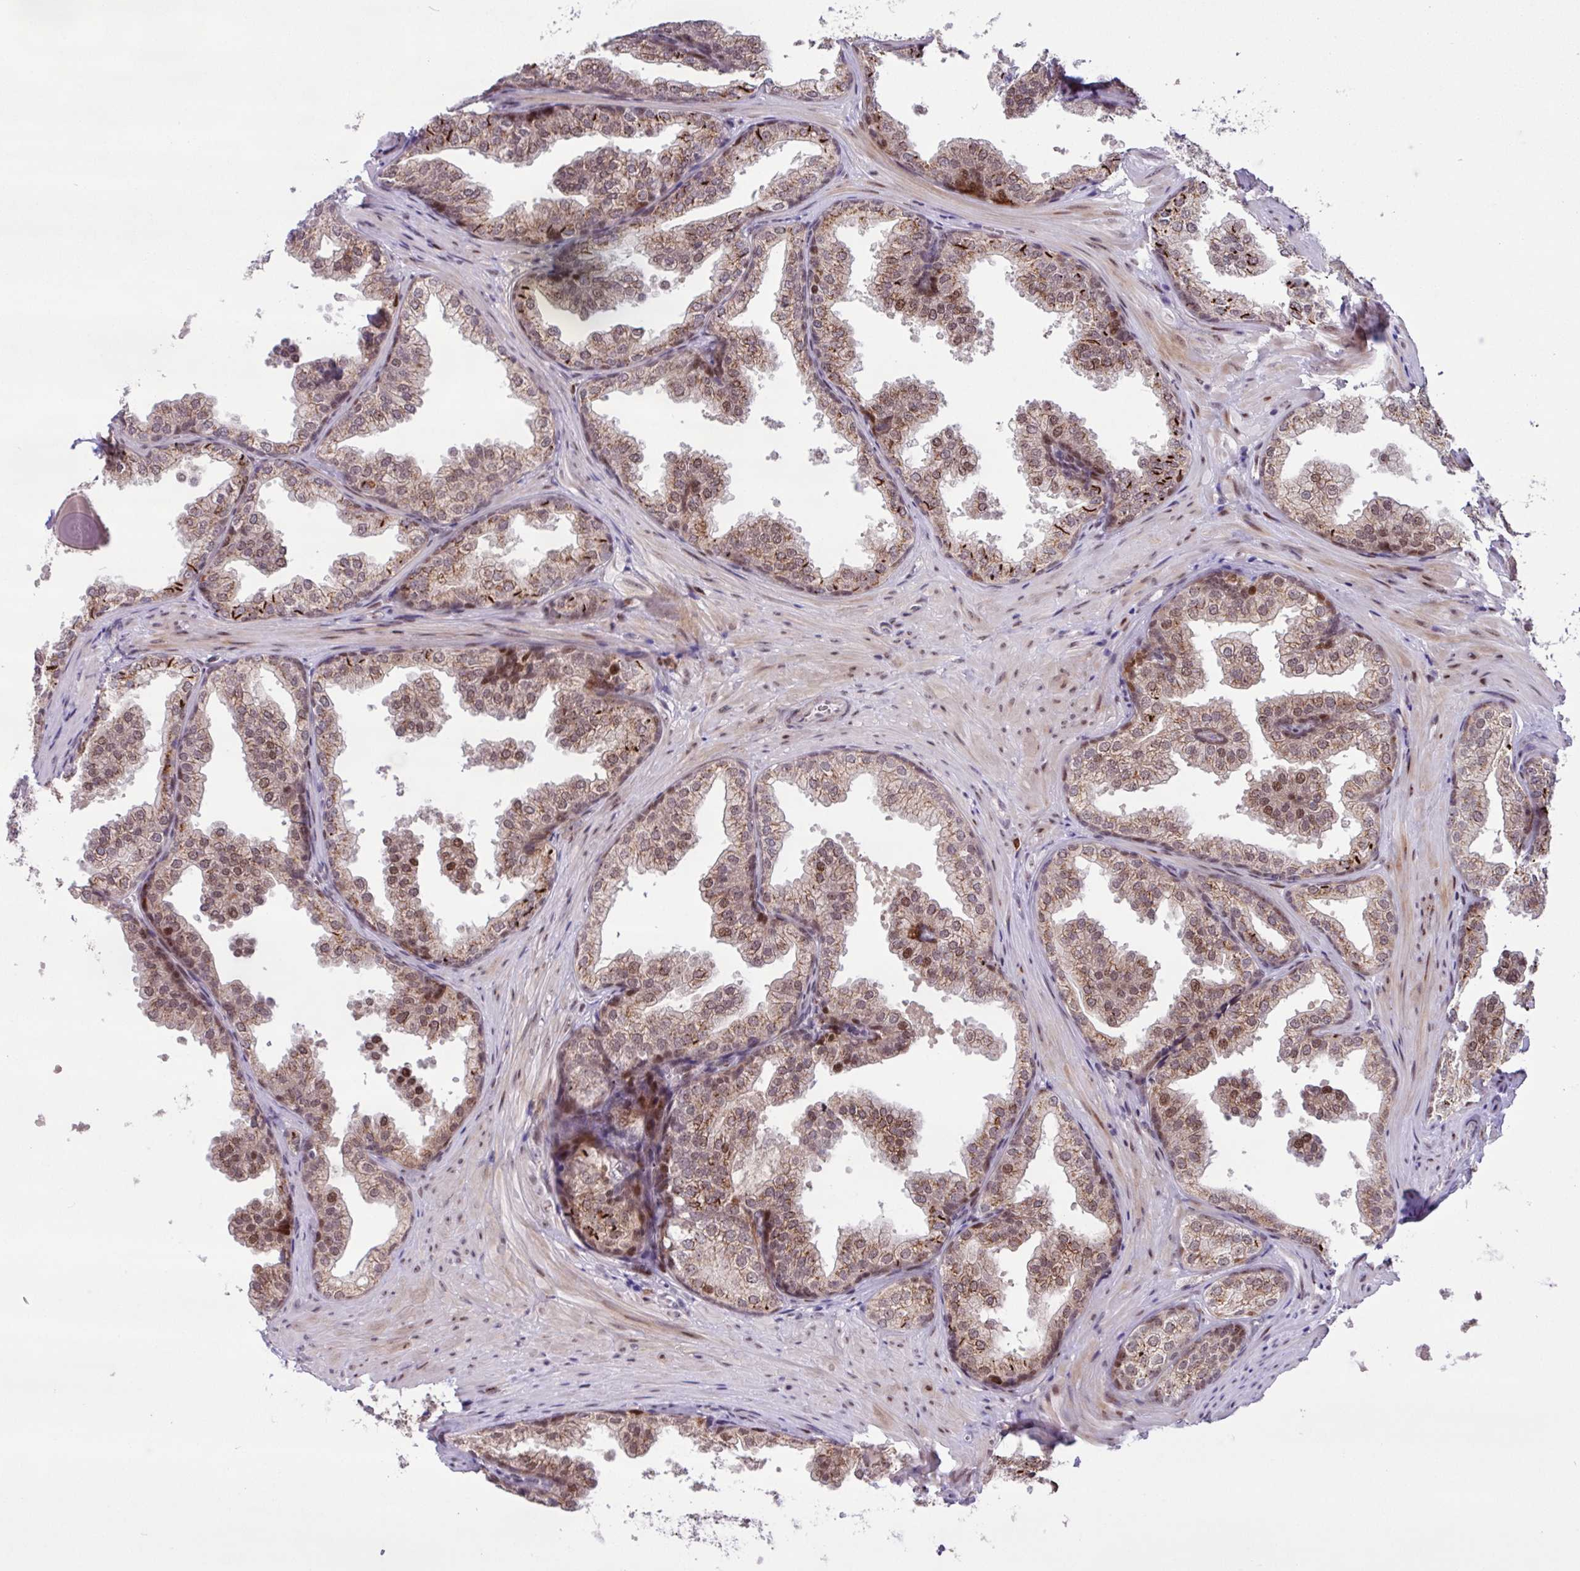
{"staining": {"intensity": "moderate", "quantity": ">75%", "location": "cytoplasmic/membranous,nuclear"}, "tissue": "prostate", "cell_type": "Glandular cells", "image_type": "normal", "snomed": [{"axis": "morphology", "description": "Normal tissue, NOS"}, {"axis": "topography", "description": "Prostate"}], "caption": "The histopathology image reveals staining of normal prostate, revealing moderate cytoplasmic/membranous,nuclear protein staining (brown color) within glandular cells.", "gene": "BRD3", "patient": {"sex": "male", "age": 37}}